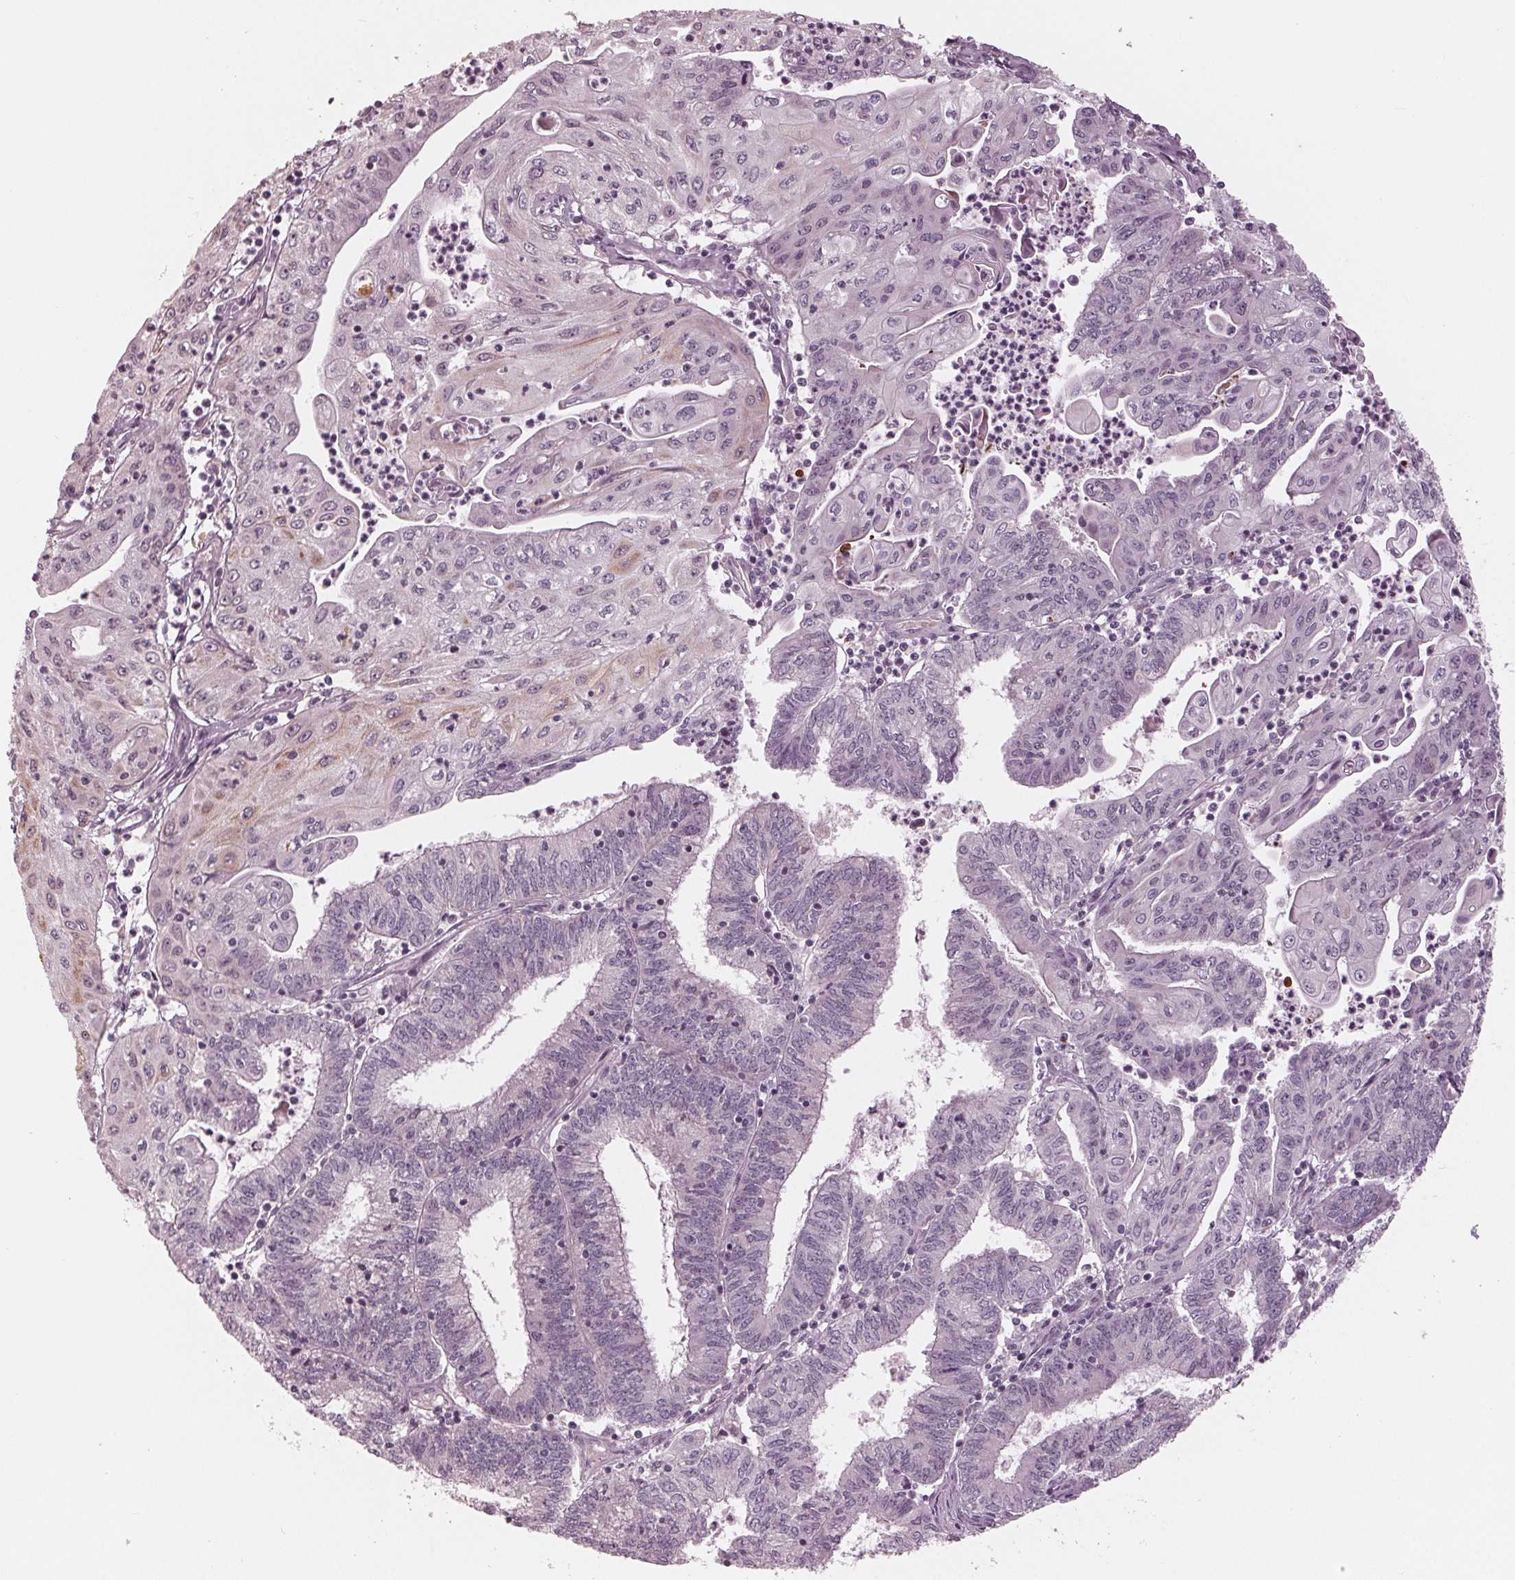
{"staining": {"intensity": "moderate", "quantity": "<25%", "location": "cytoplasmic/membranous,nuclear"}, "tissue": "endometrial cancer", "cell_type": "Tumor cells", "image_type": "cancer", "snomed": [{"axis": "morphology", "description": "Adenocarcinoma, NOS"}, {"axis": "topography", "description": "Endometrium"}], "caption": "This photomicrograph displays immunohistochemistry (IHC) staining of endometrial cancer, with low moderate cytoplasmic/membranous and nuclear positivity in approximately <25% of tumor cells.", "gene": "DNMT3L", "patient": {"sex": "female", "age": 61}}